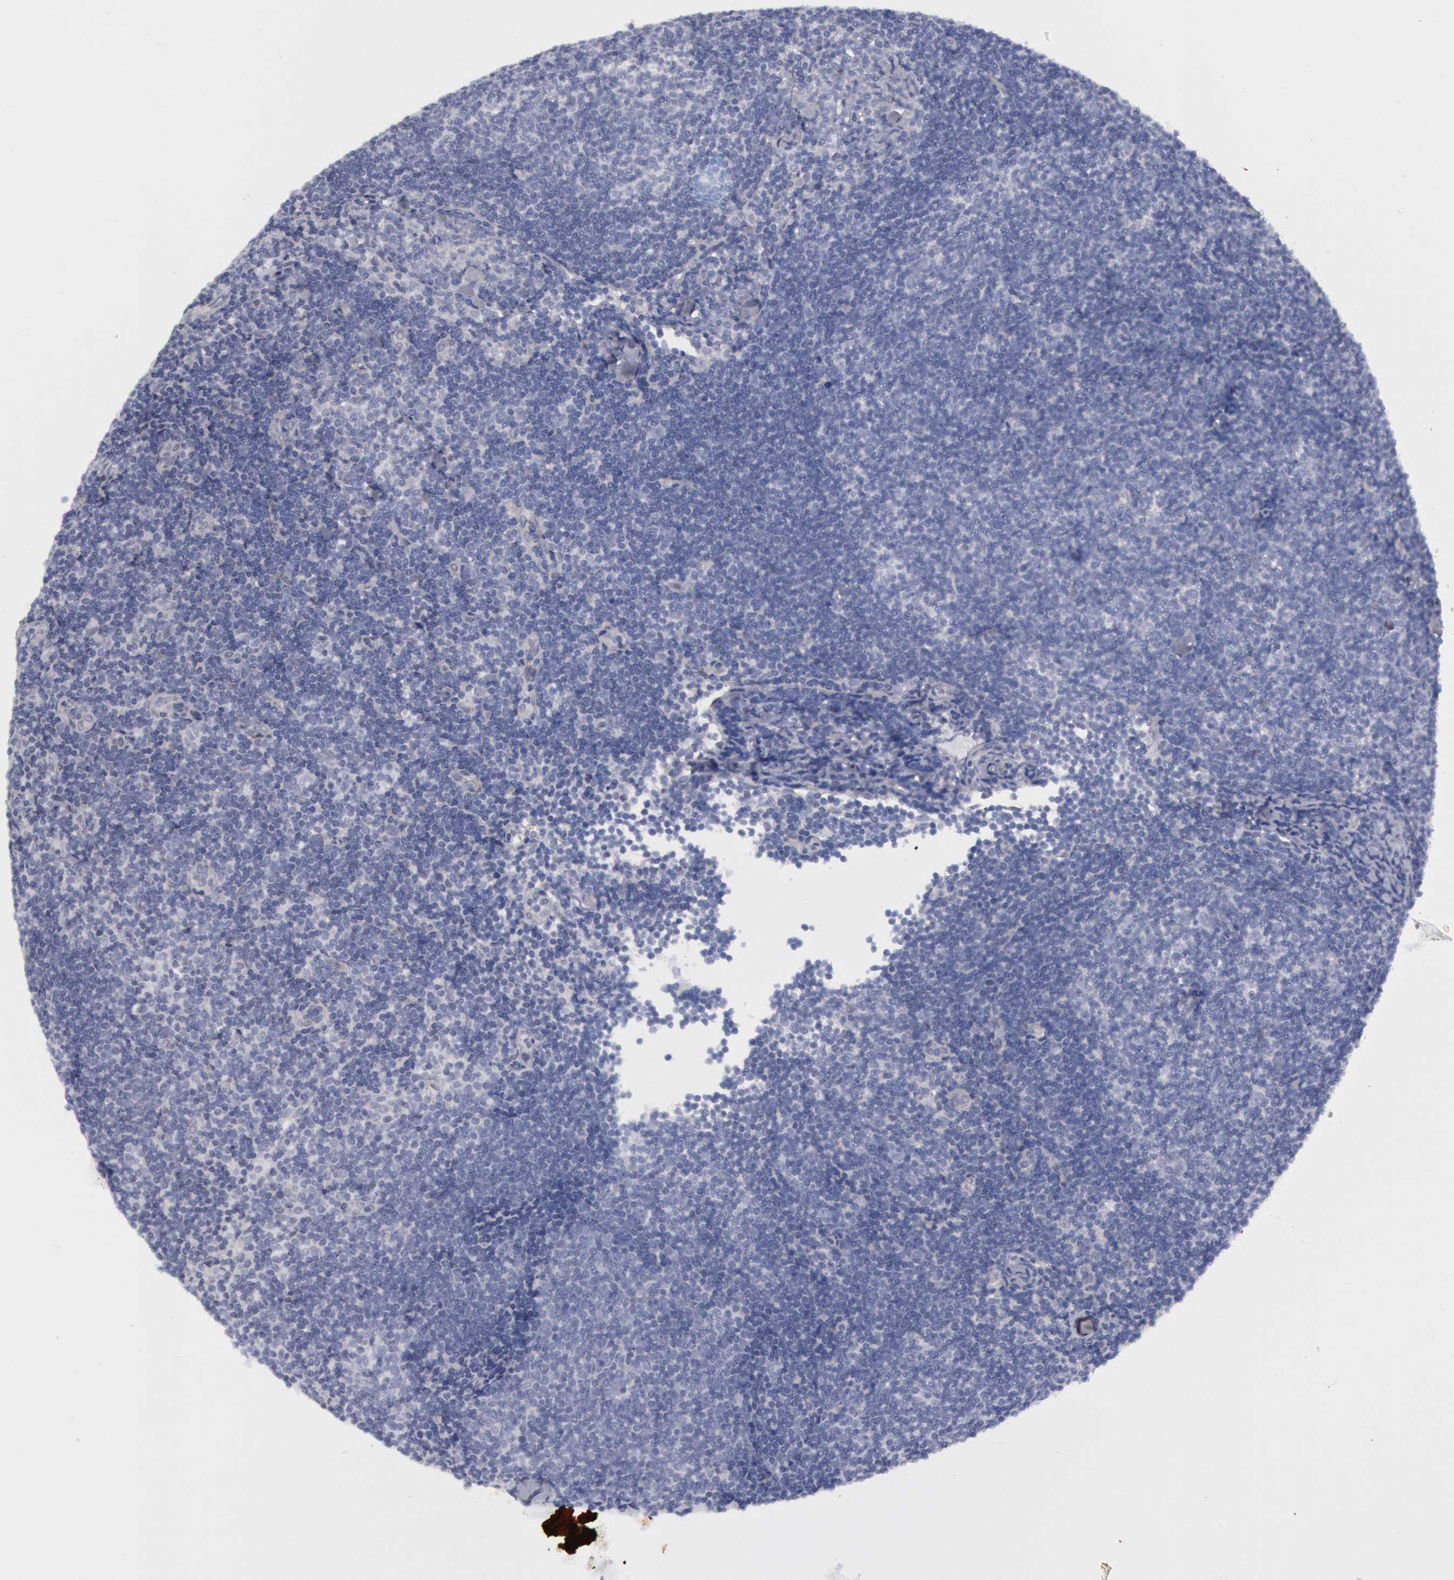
{"staining": {"intensity": "negative", "quantity": "none", "location": "none"}, "tissue": "lymphoma", "cell_type": "Tumor cells", "image_type": "cancer", "snomed": [{"axis": "morphology", "description": "Malignant lymphoma, non-Hodgkin's type, Low grade"}, {"axis": "topography", "description": "Lymph node"}], "caption": "There is no significant positivity in tumor cells of lymphoma. Nuclei are stained in blue.", "gene": "FHL1", "patient": {"sex": "male", "age": 49}}